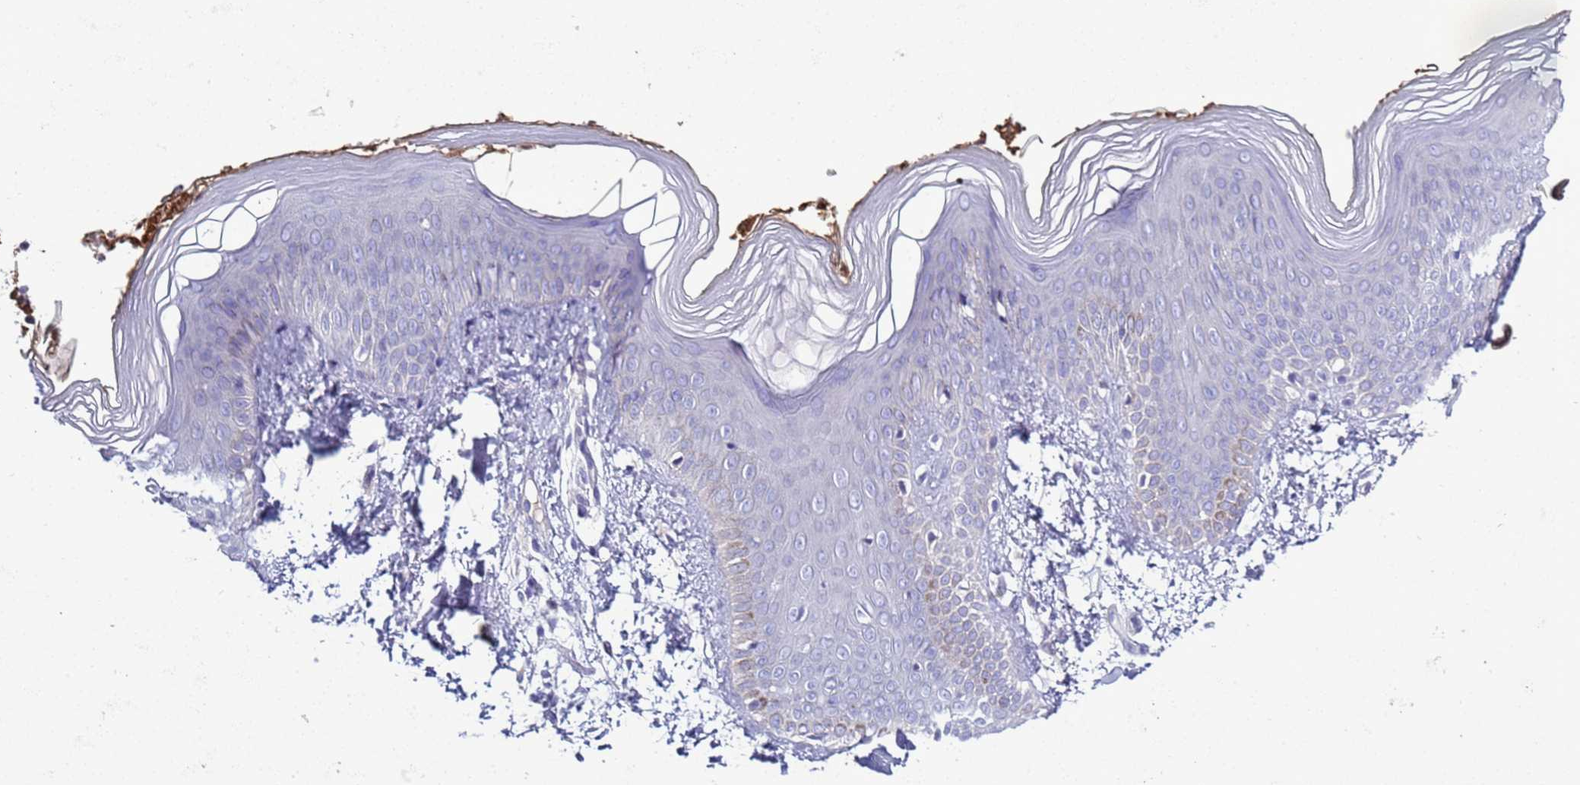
{"staining": {"intensity": "moderate", "quantity": "<25%", "location": "cytoplasmic/membranous"}, "tissue": "skin", "cell_type": "Epidermal cells", "image_type": "normal", "snomed": [{"axis": "morphology", "description": "Normal tissue, NOS"}, {"axis": "morphology", "description": "Inflammation, NOS"}, {"axis": "topography", "description": "Soft tissue"}, {"axis": "topography", "description": "Anal"}], "caption": "Immunohistochemistry micrograph of normal skin: skin stained using IHC reveals low levels of moderate protein expression localized specifically in the cytoplasmic/membranous of epidermal cells, appearing as a cytoplasmic/membranous brown color.", "gene": "C4orf46", "patient": {"sex": "female", "age": 15}}